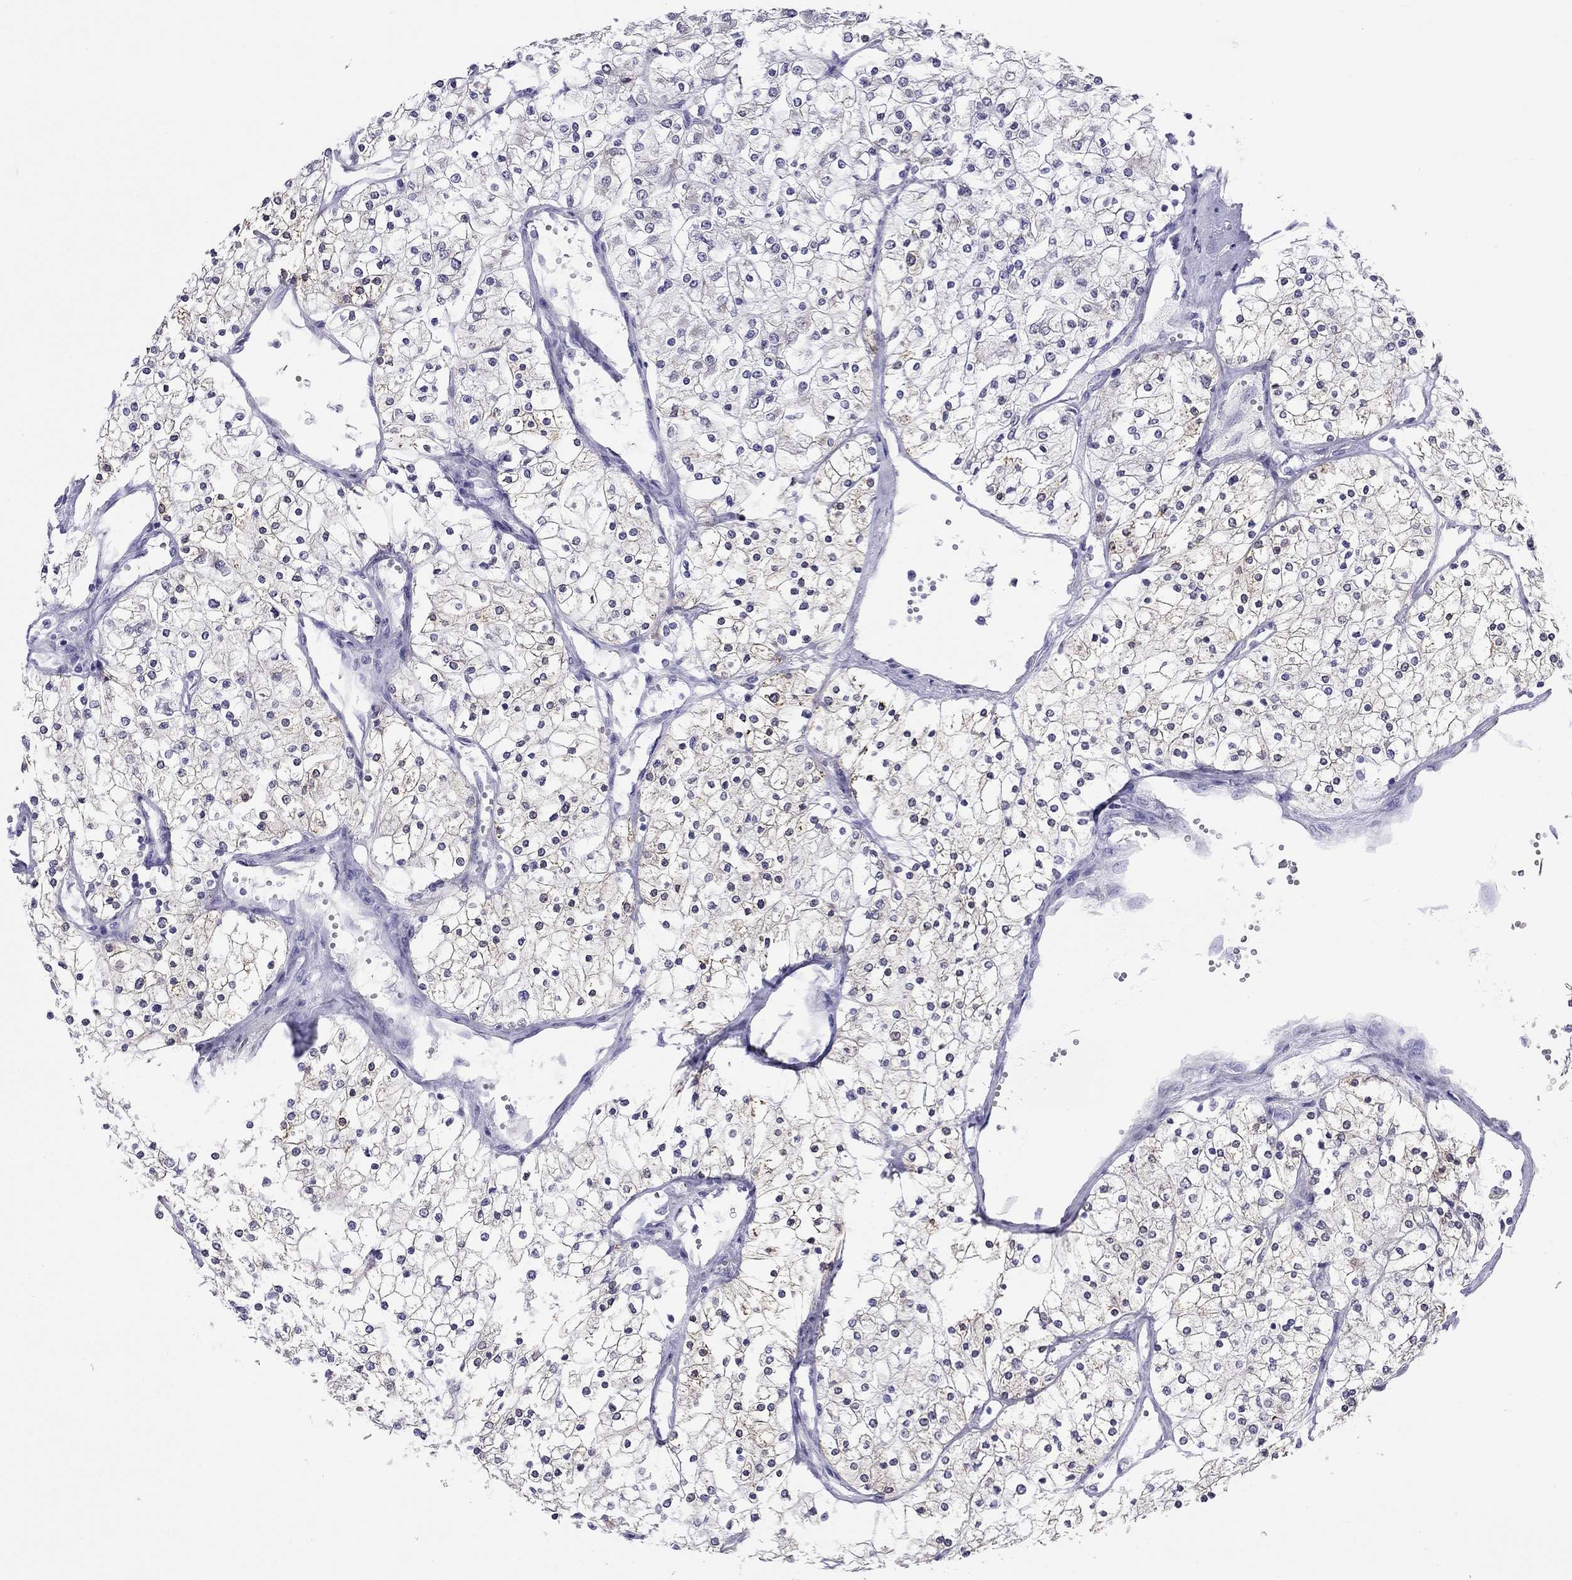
{"staining": {"intensity": "negative", "quantity": "none", "location": "none"}, "tissue": "renal cancer", "cell_type": "Tumor cells", "image_type": "cancer", "snomed": [{"axis": "morphology", "description": "Adenocarcinoma, NOS"}, {"axis": "topography", "description": "Kidney"}], "caption": "DAB (3,3'-diaminobenzidine) immunohistochemical staining of renal adenocarcinoma displays no significant staining in tumor cells.", "gene": "SLC46A2", "patient": {"sex": "male", "age": 80}}